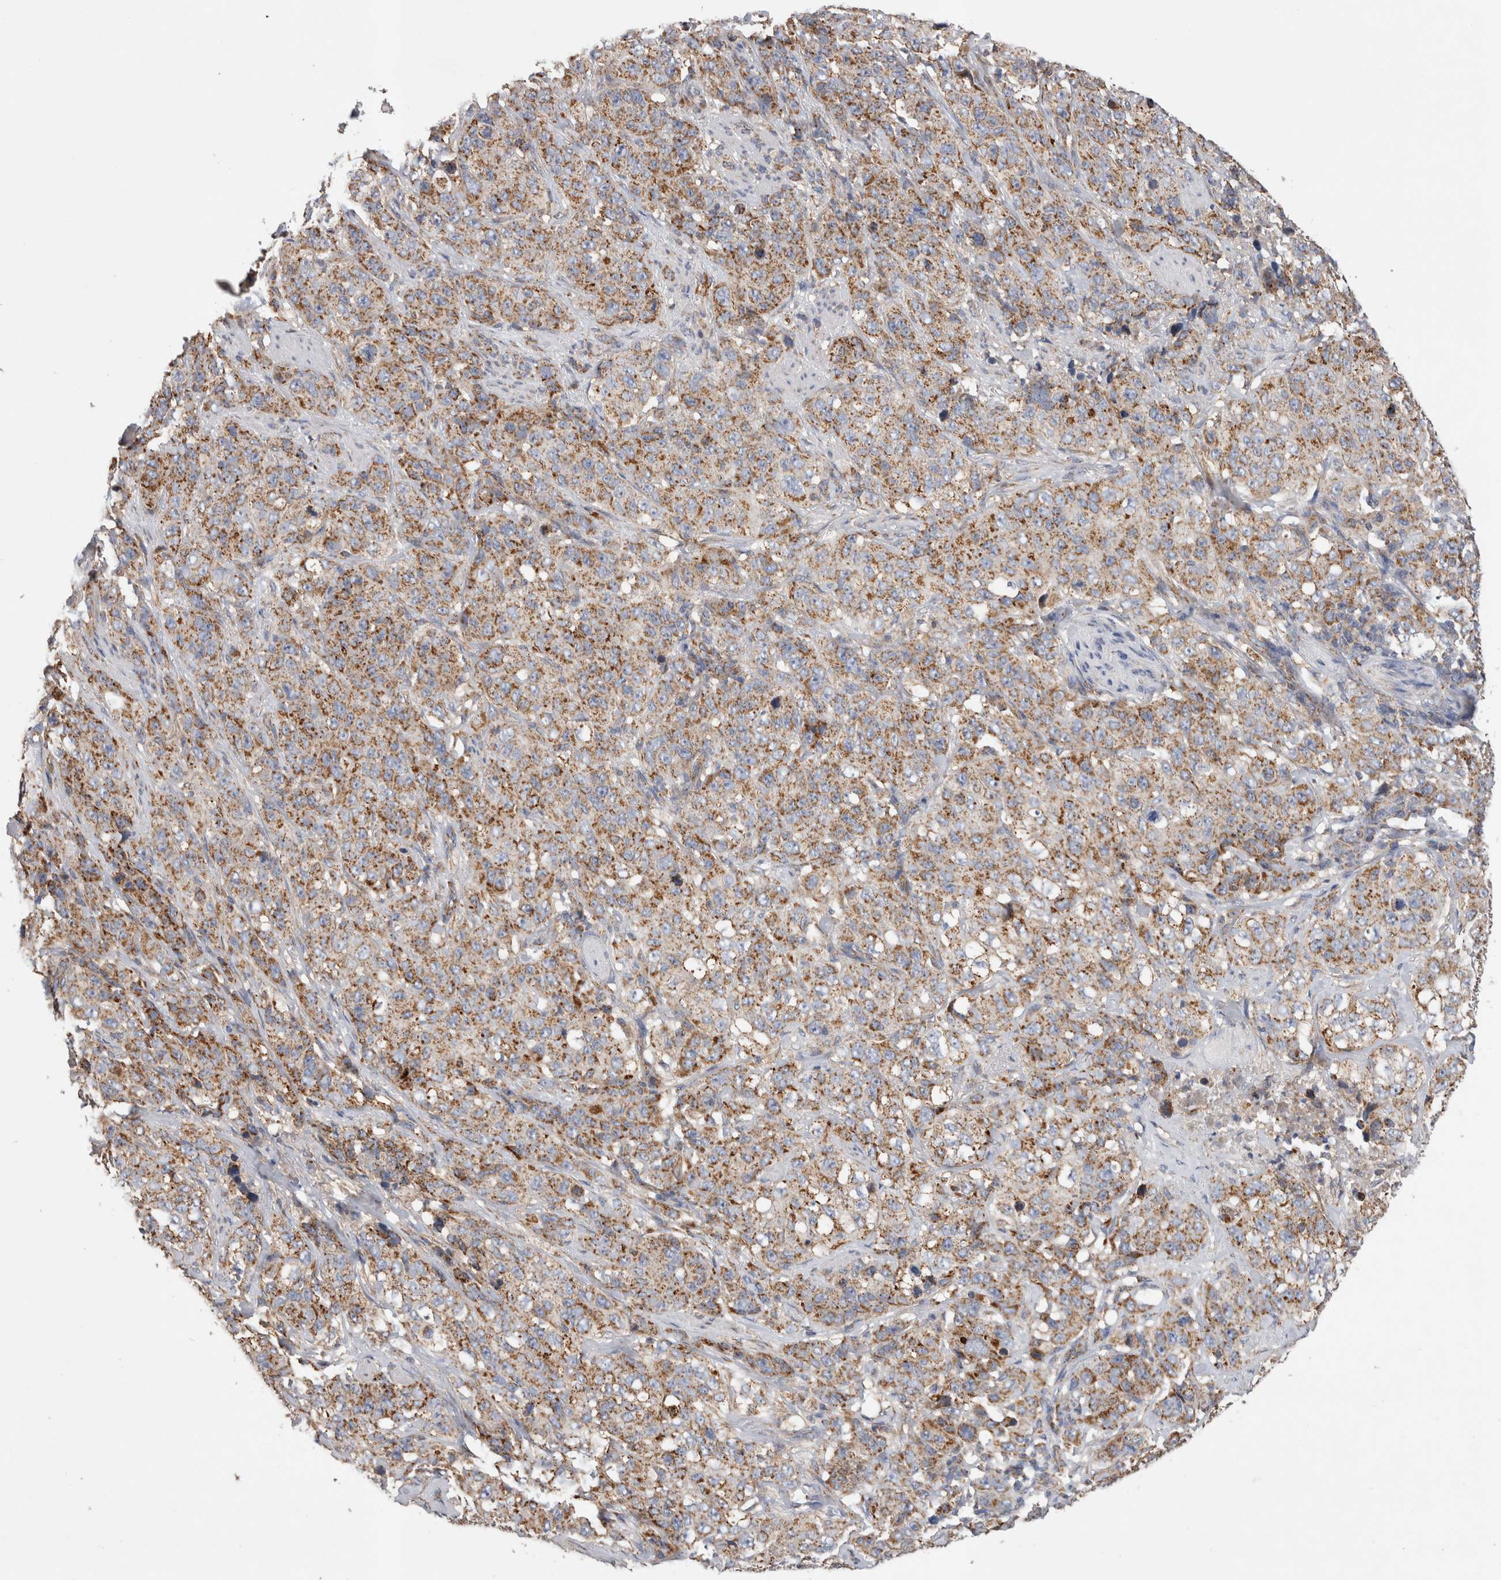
{"staining": {"intensity": "moderate", "quantity": ">75%", "location": "cytoplasmic/membranous"}, "tissue": "stomach cancer", "cell_type": "Tumor cells", "image_type": "cancer", "snomed": [{"axis": "morphology", "description": "Adenocarcinoma, NOS"}, {"axis": "topography", "description": "Stomach"}], "caption": "A brown stain highlights moderate cytoplasmic/membranous positivity of a protein in stomach cancer (adenocarcinoma) tumor cells. The staining is performed using DAB (3,3'-diaminobenzidine) brown chromogen to label protein expression. The nuclei are counter-stained blue using hematoxylin.", "gene": "IARS2", "patient": {"sex": "male", "age": 48}}